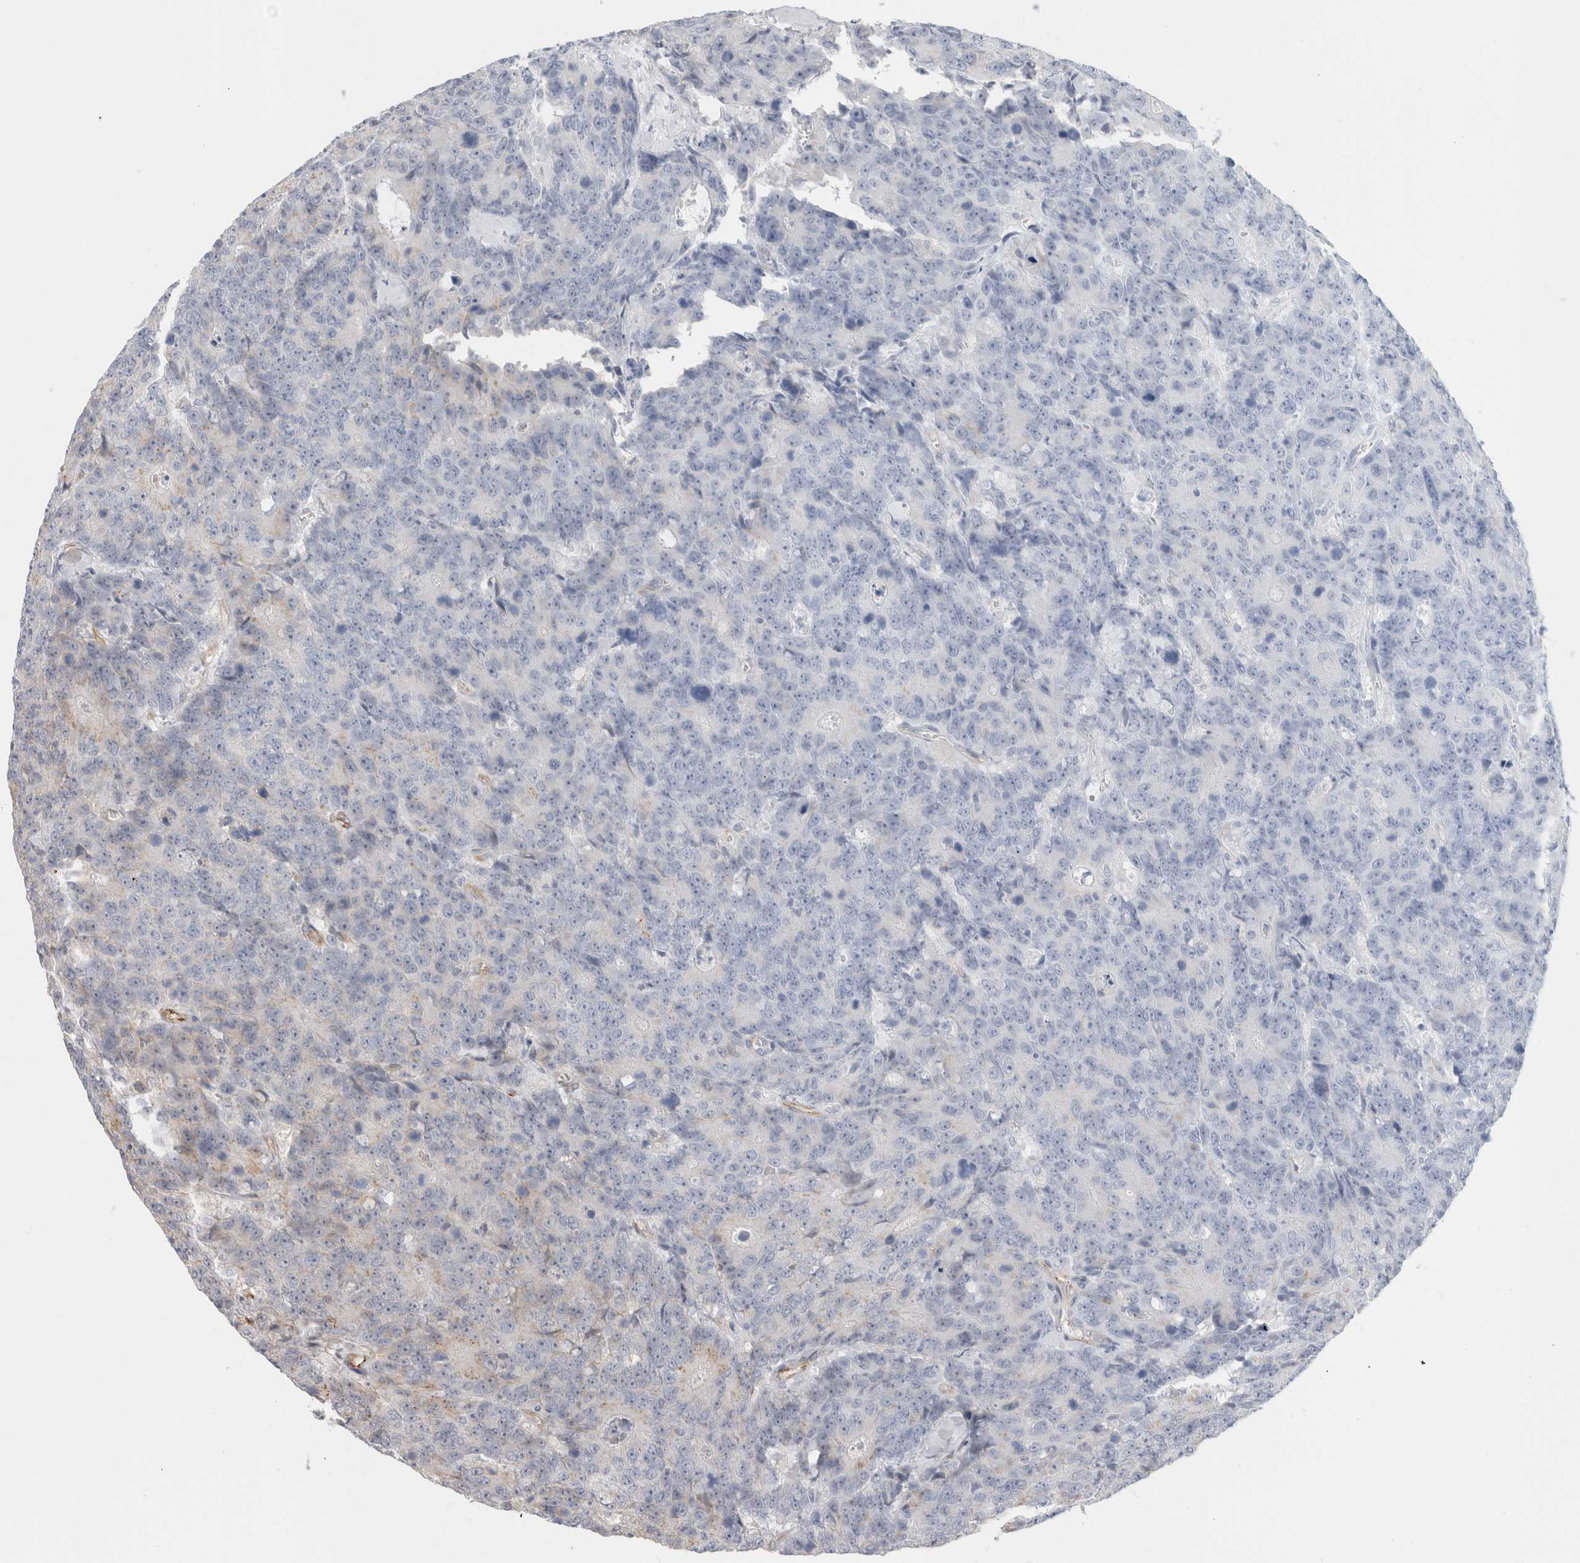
{"staining": {"intensity": "weak", "quantity": "<25%", "location": "cytoplasmic/membranous"}, "tissue": "colorectal cancer", "cell_type": "Tumor cells", "image_type": "cancer", "snomed": [{"axis": "morphology", "description": "Adenocarcinoma, NOS"}, {"axis": "topography", "description": "Colon"}], "caption": "This is a image of IHC staining of colorectal cancer, which shows no expression in tumor cells.", "gene": "CAAP1", "patient": {"sex": "female", "age": 86}}